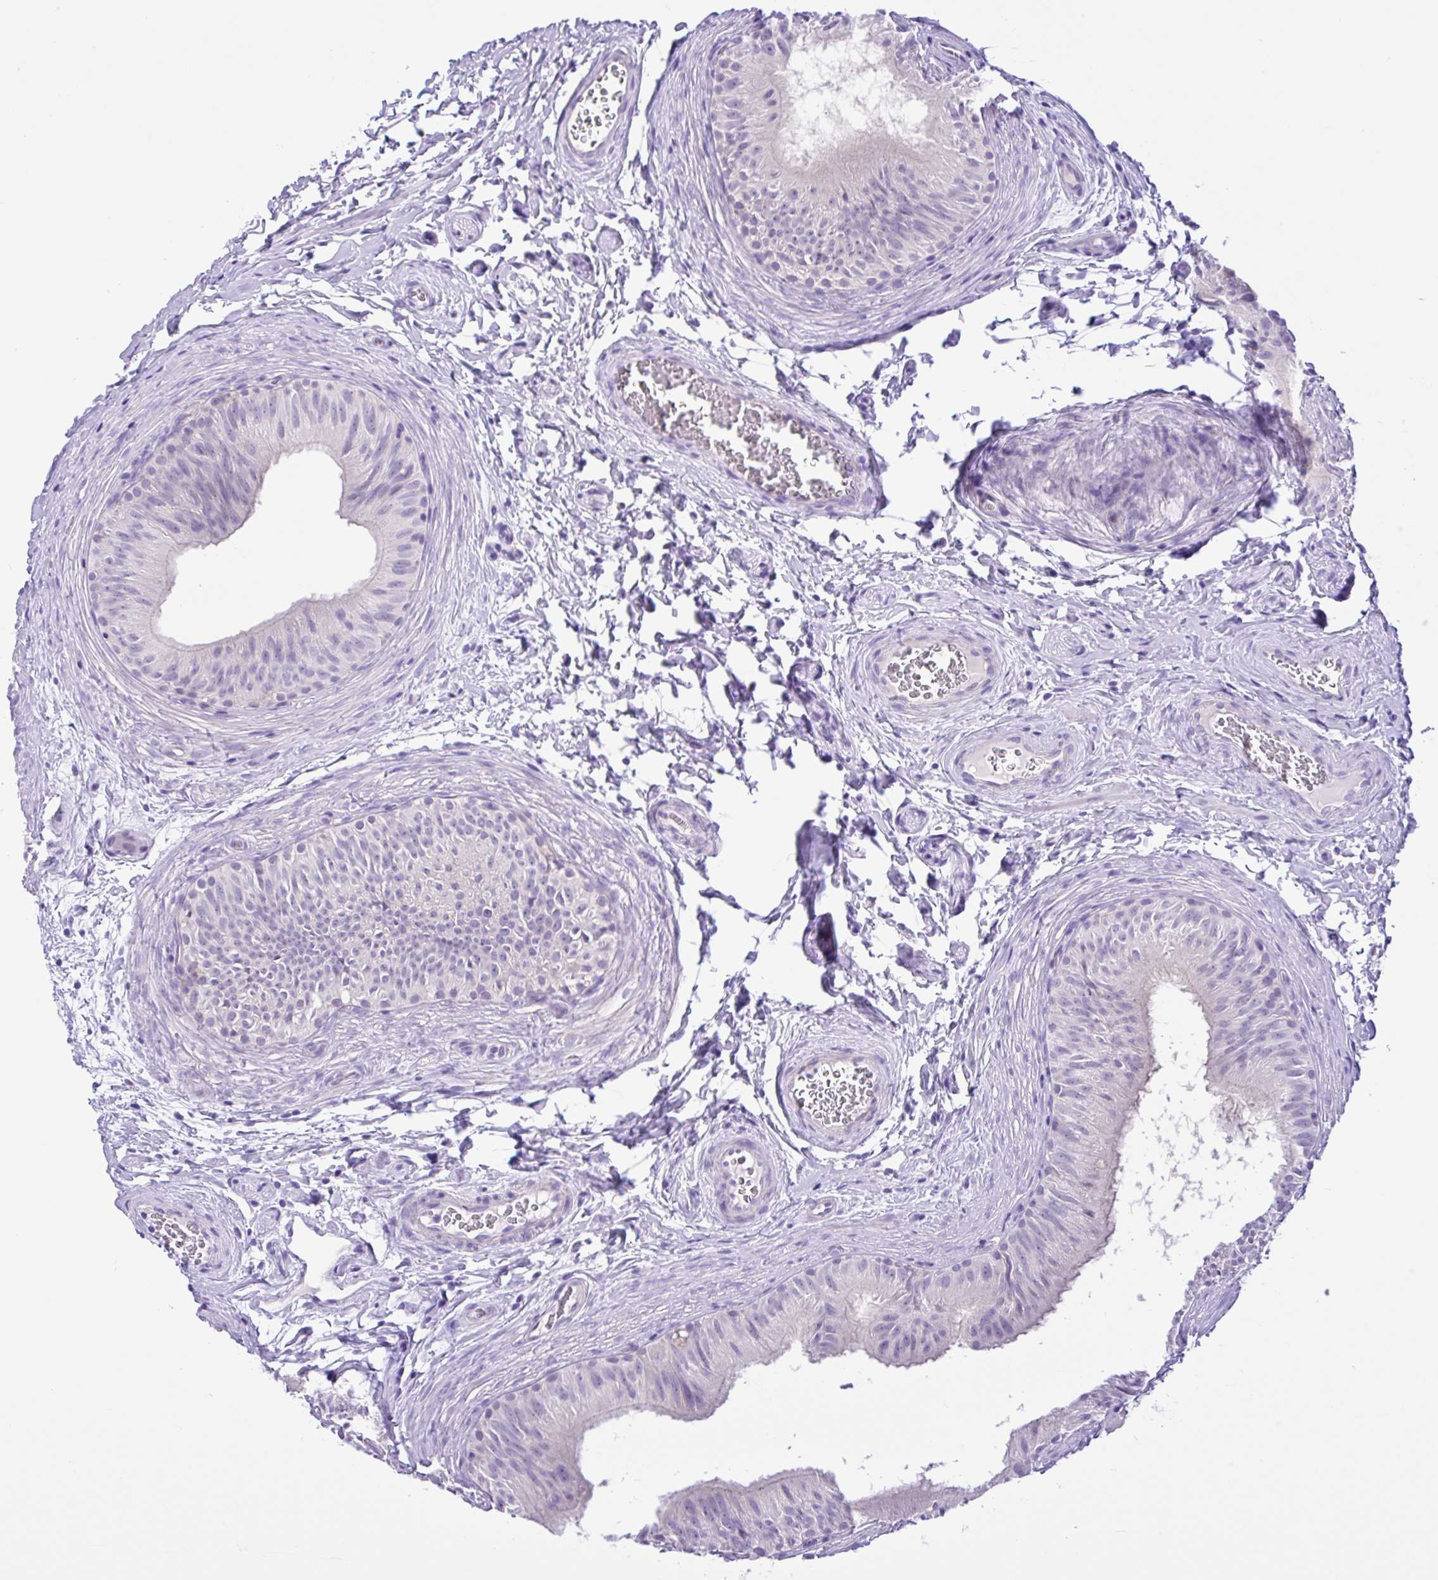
{"staining": {"intensity": "negative", "quantity": "none", "location": "none"}, "tissue": "epididymis", "cell_type": "Glandular cells", "image_type": "normal", "snomed": [{"axis": "morphology", "description": "Normal tissue, NOS"}, {"axis": "topography", "description": "Epididymis"}], "caption": "High power microscopy image of an immunohistochemistry (IHC) histopathology image of benign epididymis, revealing no significant staining in glandular cells.", "gene": "ANO4", "patient": {"sex": "male", "age": 24}}